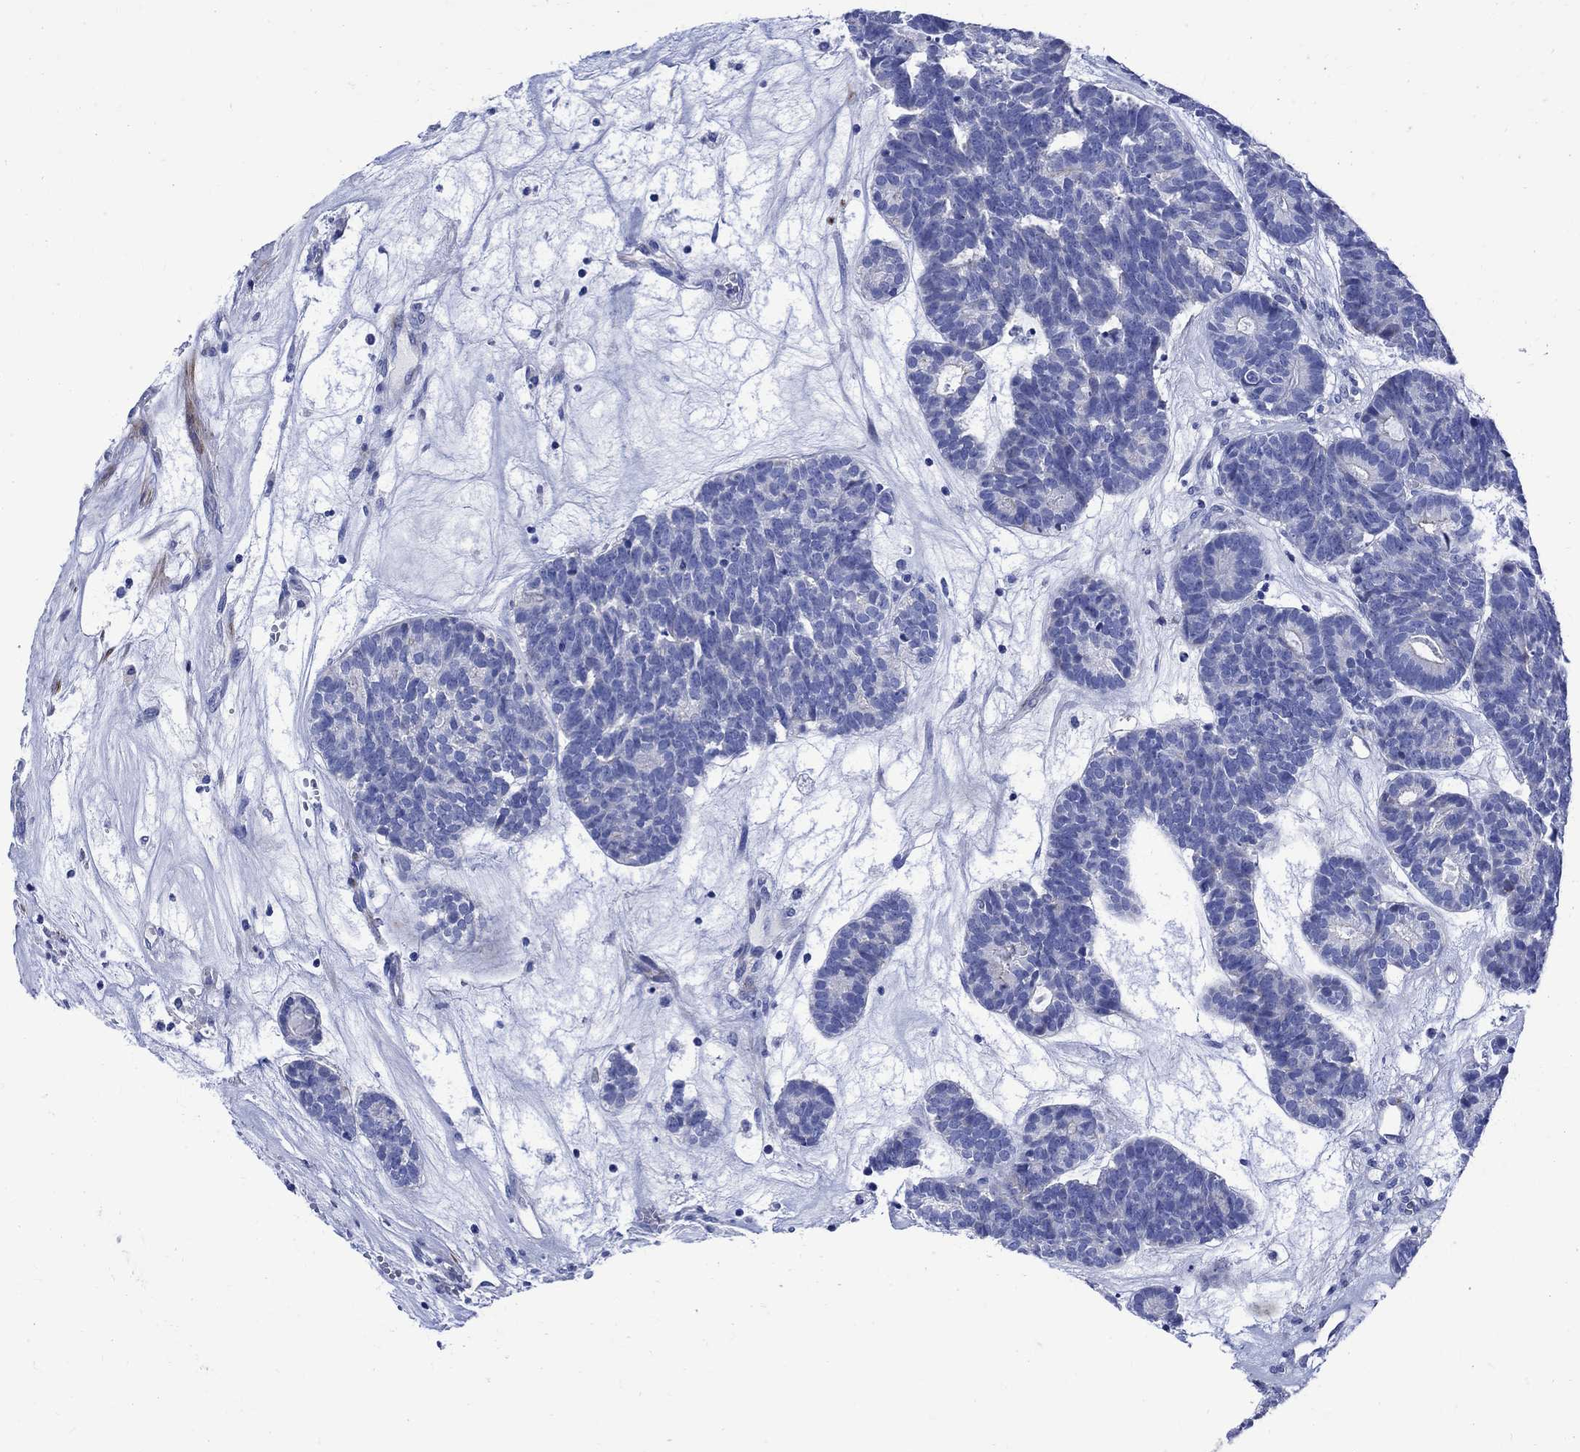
{"staining": {"intensity": "negative", "quantity": "none", "location": "none"}, "tissue": "head and neck cancer", "cell_type": "Tumor cells", "image_type": "cancer", "snomed": [{"axis": "morphology", "description": "Adenocarcinoma, NOS"}, {"axis": "topography", "description": "Head-Neck"}], "caption": "This is an immunohistochemistry (IHC) micrograph of human head and neck cancer. There is no positivity in tumor cells.", "gene": "PARVB", "patient": {"sex": "female", "age": 81}}